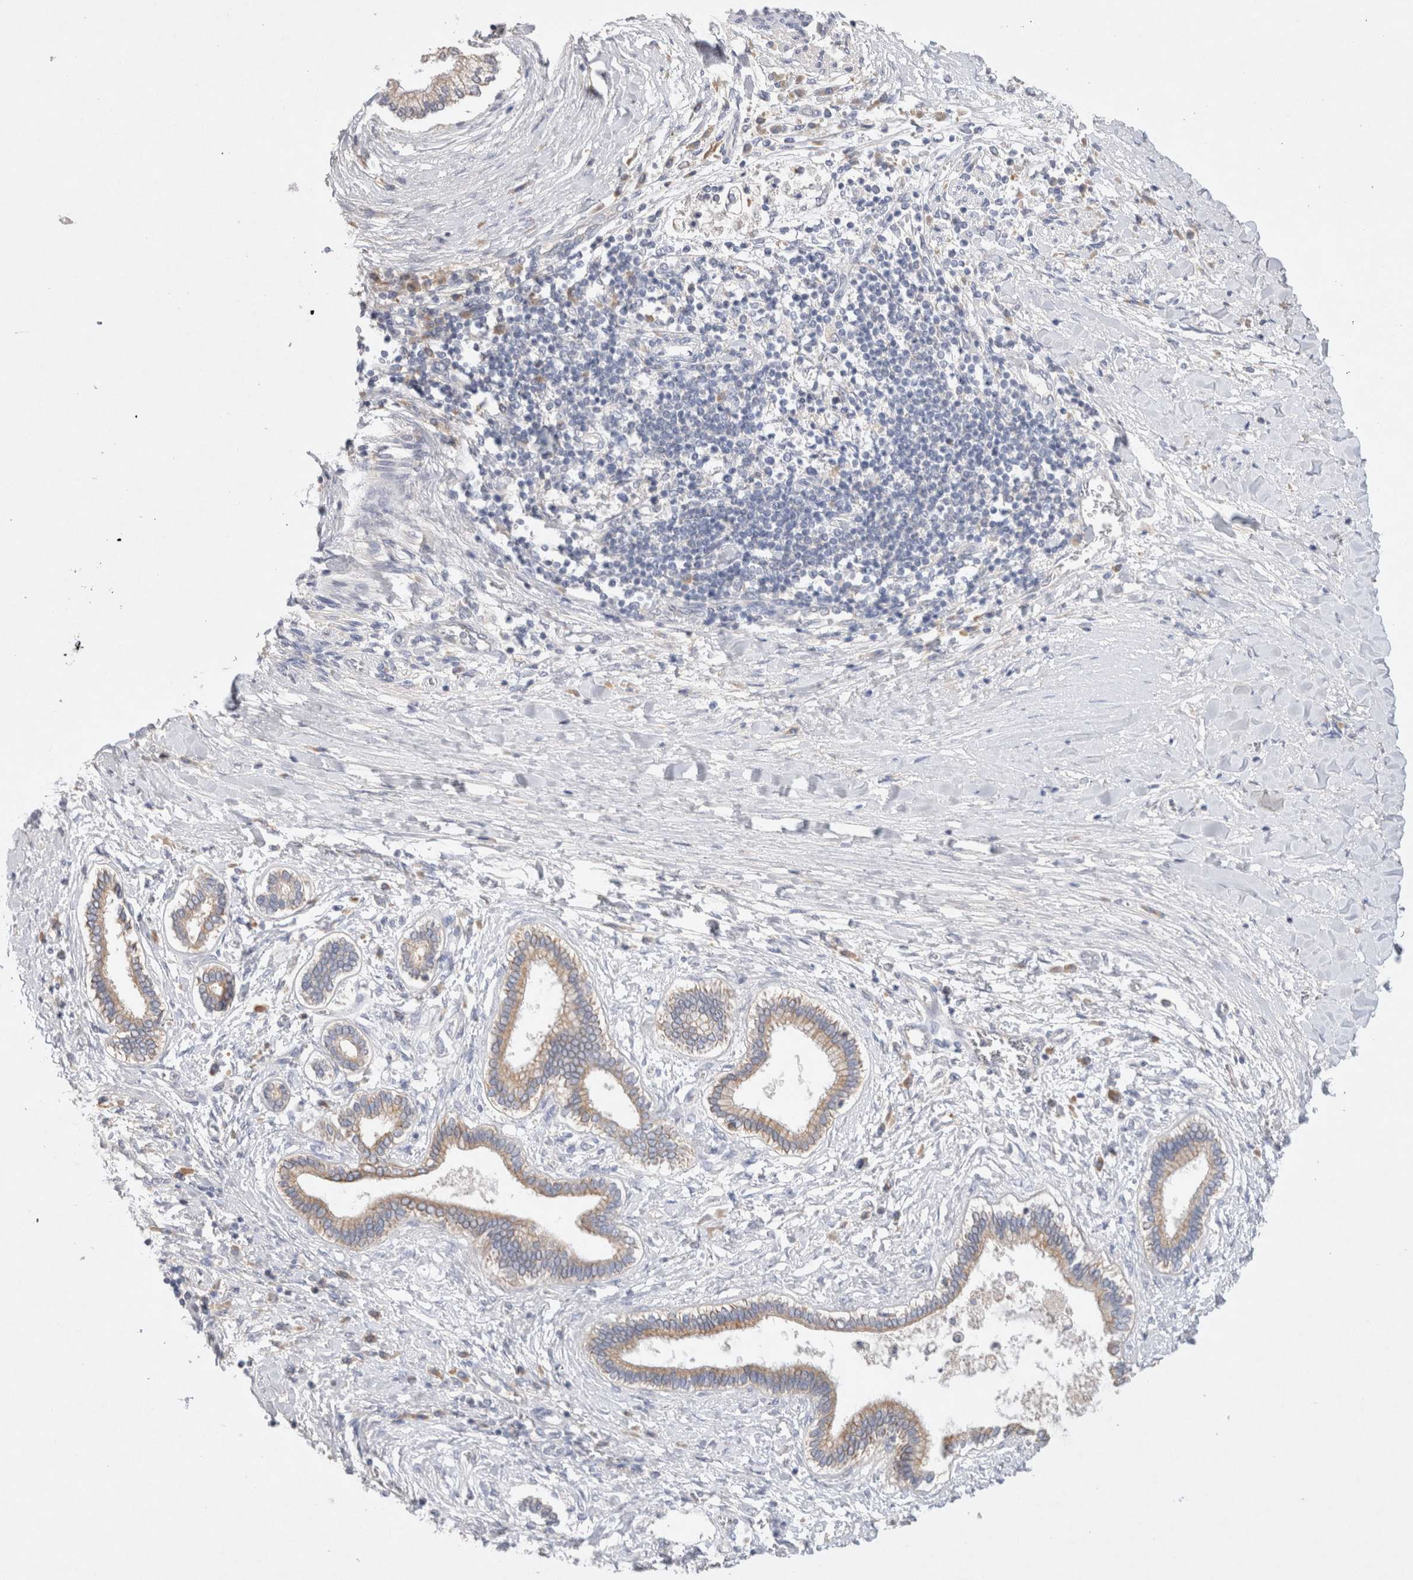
{"staining": {"intensity": "weak", "quantity": "25%-75%", "location": "cytoplasmic/membranous"}, "tissue": "liver cancer", "cell_type": "Tumor cells", "image_type": "cancer", "snomed": [{"axis": "morphology", "description": "Cholangiocarcinoma"}, {"axis": "topography", "description": "Liver"}], "caption": "Immunohistochemical staining of human liver cancer (cholangiocarcinoma) reveals low levels of weak cytoplasmic/membranous staining in approximately 25%-75% of tumor cells.", "gene": "GAS1", "patient": {"sex": "male", "age": 50}}